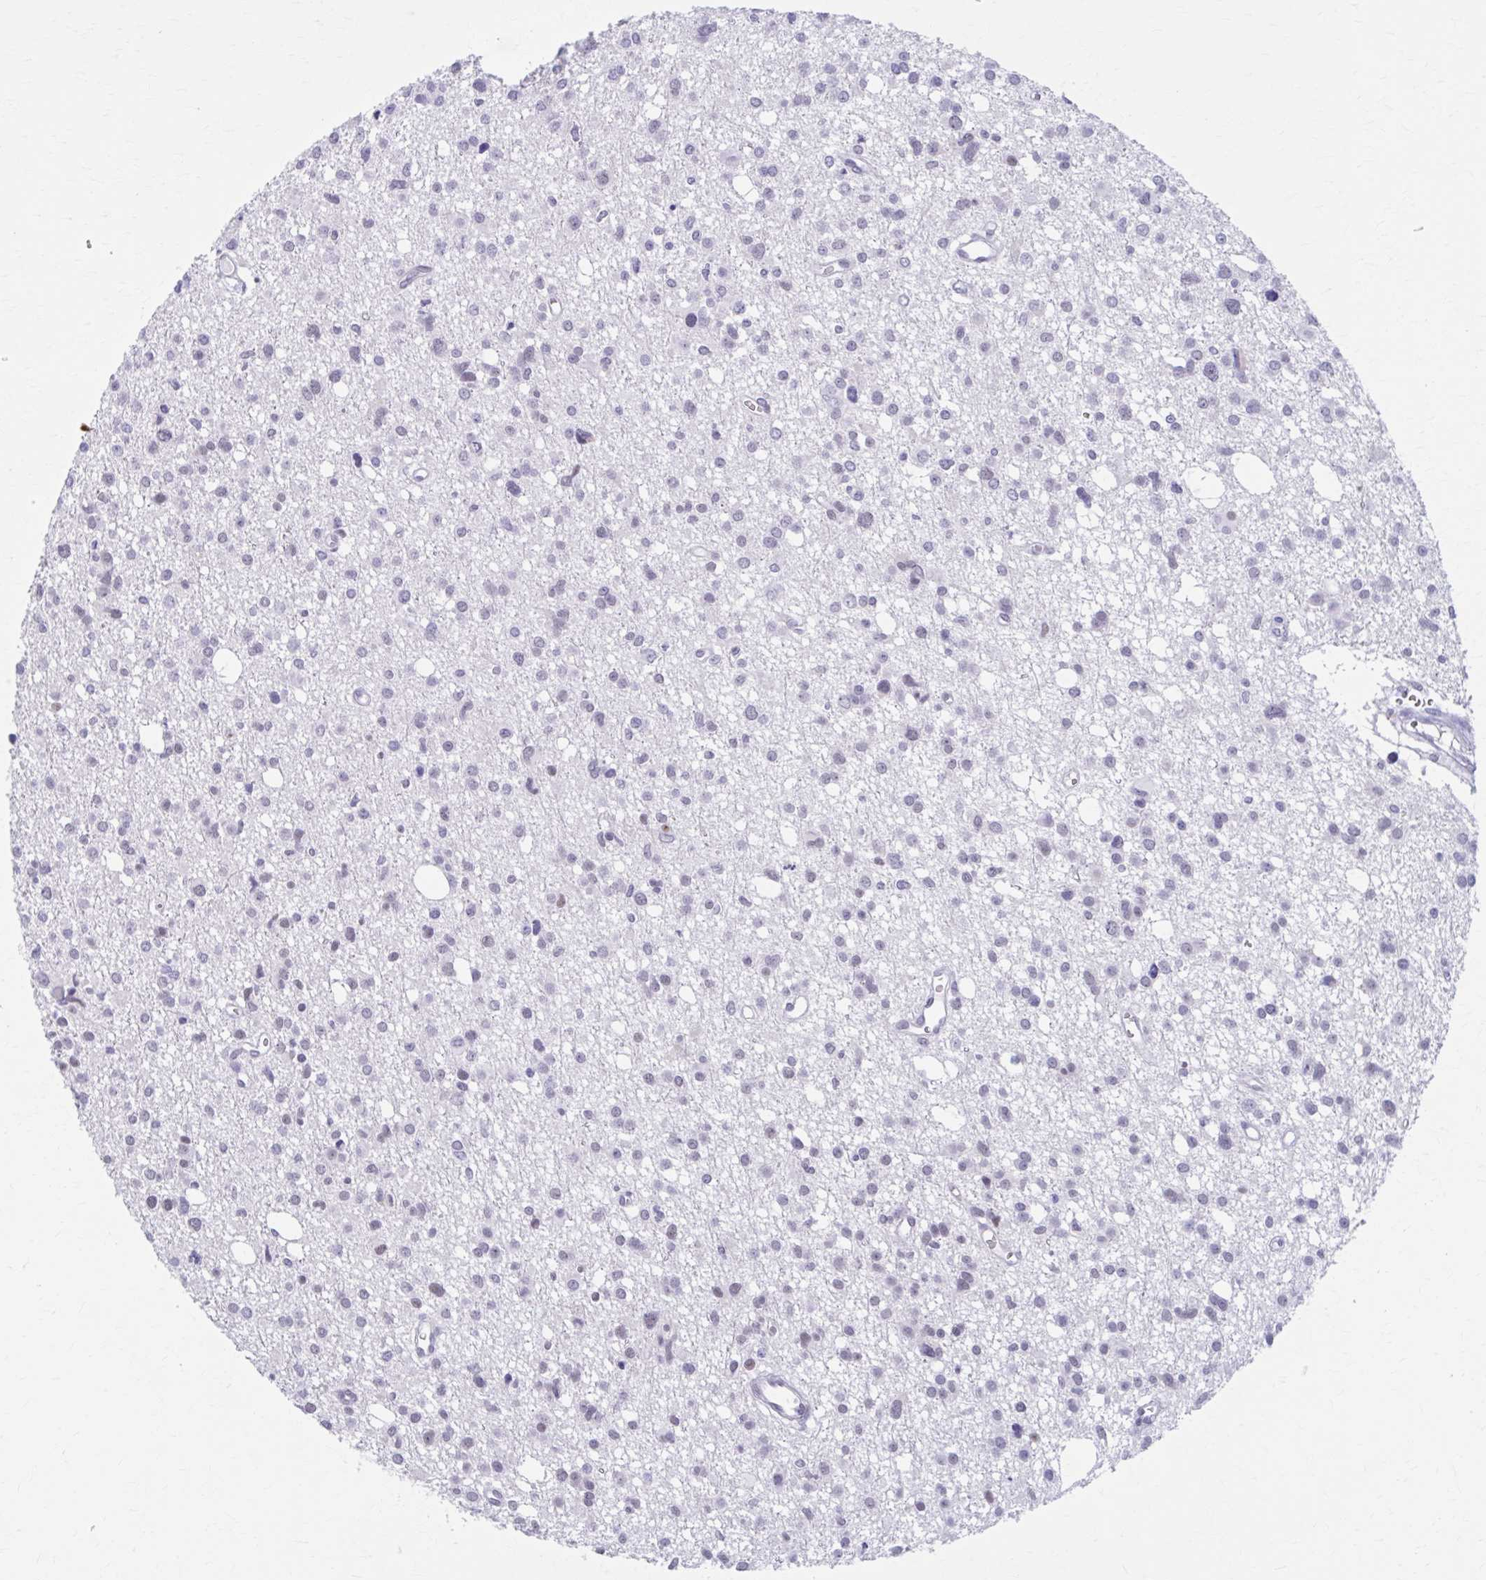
{"staining": {"intensity": "negative", "quantity": "none", "location": "none"}, "tissue": "glioma", "cell_type": "Tumor cells", "image_type": "cancer", "snomed": [{"axis": "morphology", "description": "Glioma, malignant, High grade"}, {"axis": "topography", "description": "Brain"}], "caption": "Tumor cells are negative for brown protein staining in glioma. (DAB (3,3'-diaminobenzidine) IHC with hematoxylin counter stain).", "gene": "CCDC105", "patient": {"sex": "male", "age": 23}}